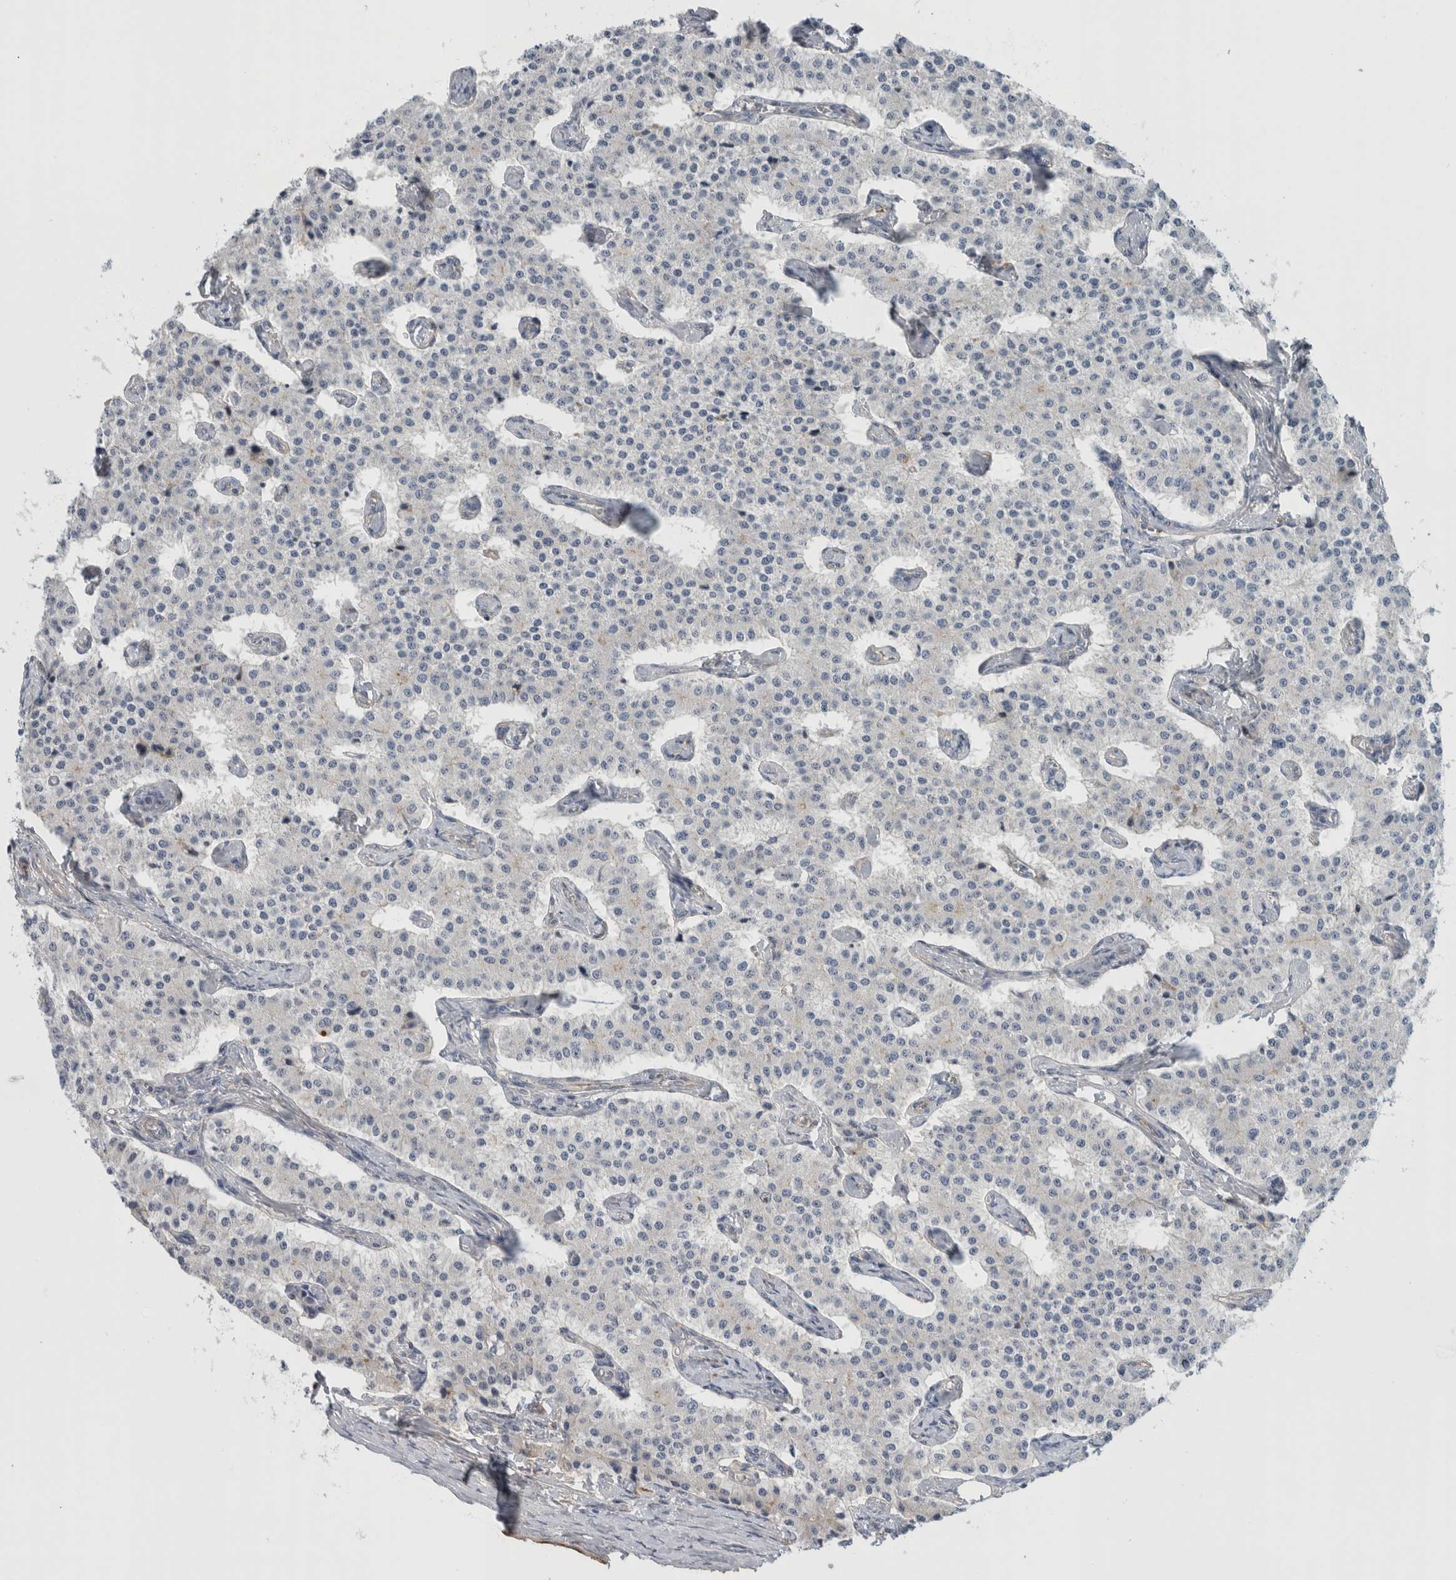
{"staining": {"intensity": "negative", "quantity": "none", "location": "none"}, "tissue": "carcinoid", "cell_type": "Tumor cells", "image_type": "cancer", "snomed": [{"axis": "morphology", "description": "Carcinoid, malignant, NOS"}, {"axis": "topography", "description": "Colon"}], "caption": "High power microscopy image of an immunohistochemistry image of malignant carcinoid, revealing no significant staining in tumor cells.", "gene": "CFI", "patient": {"sex": "female", "age": 52}}